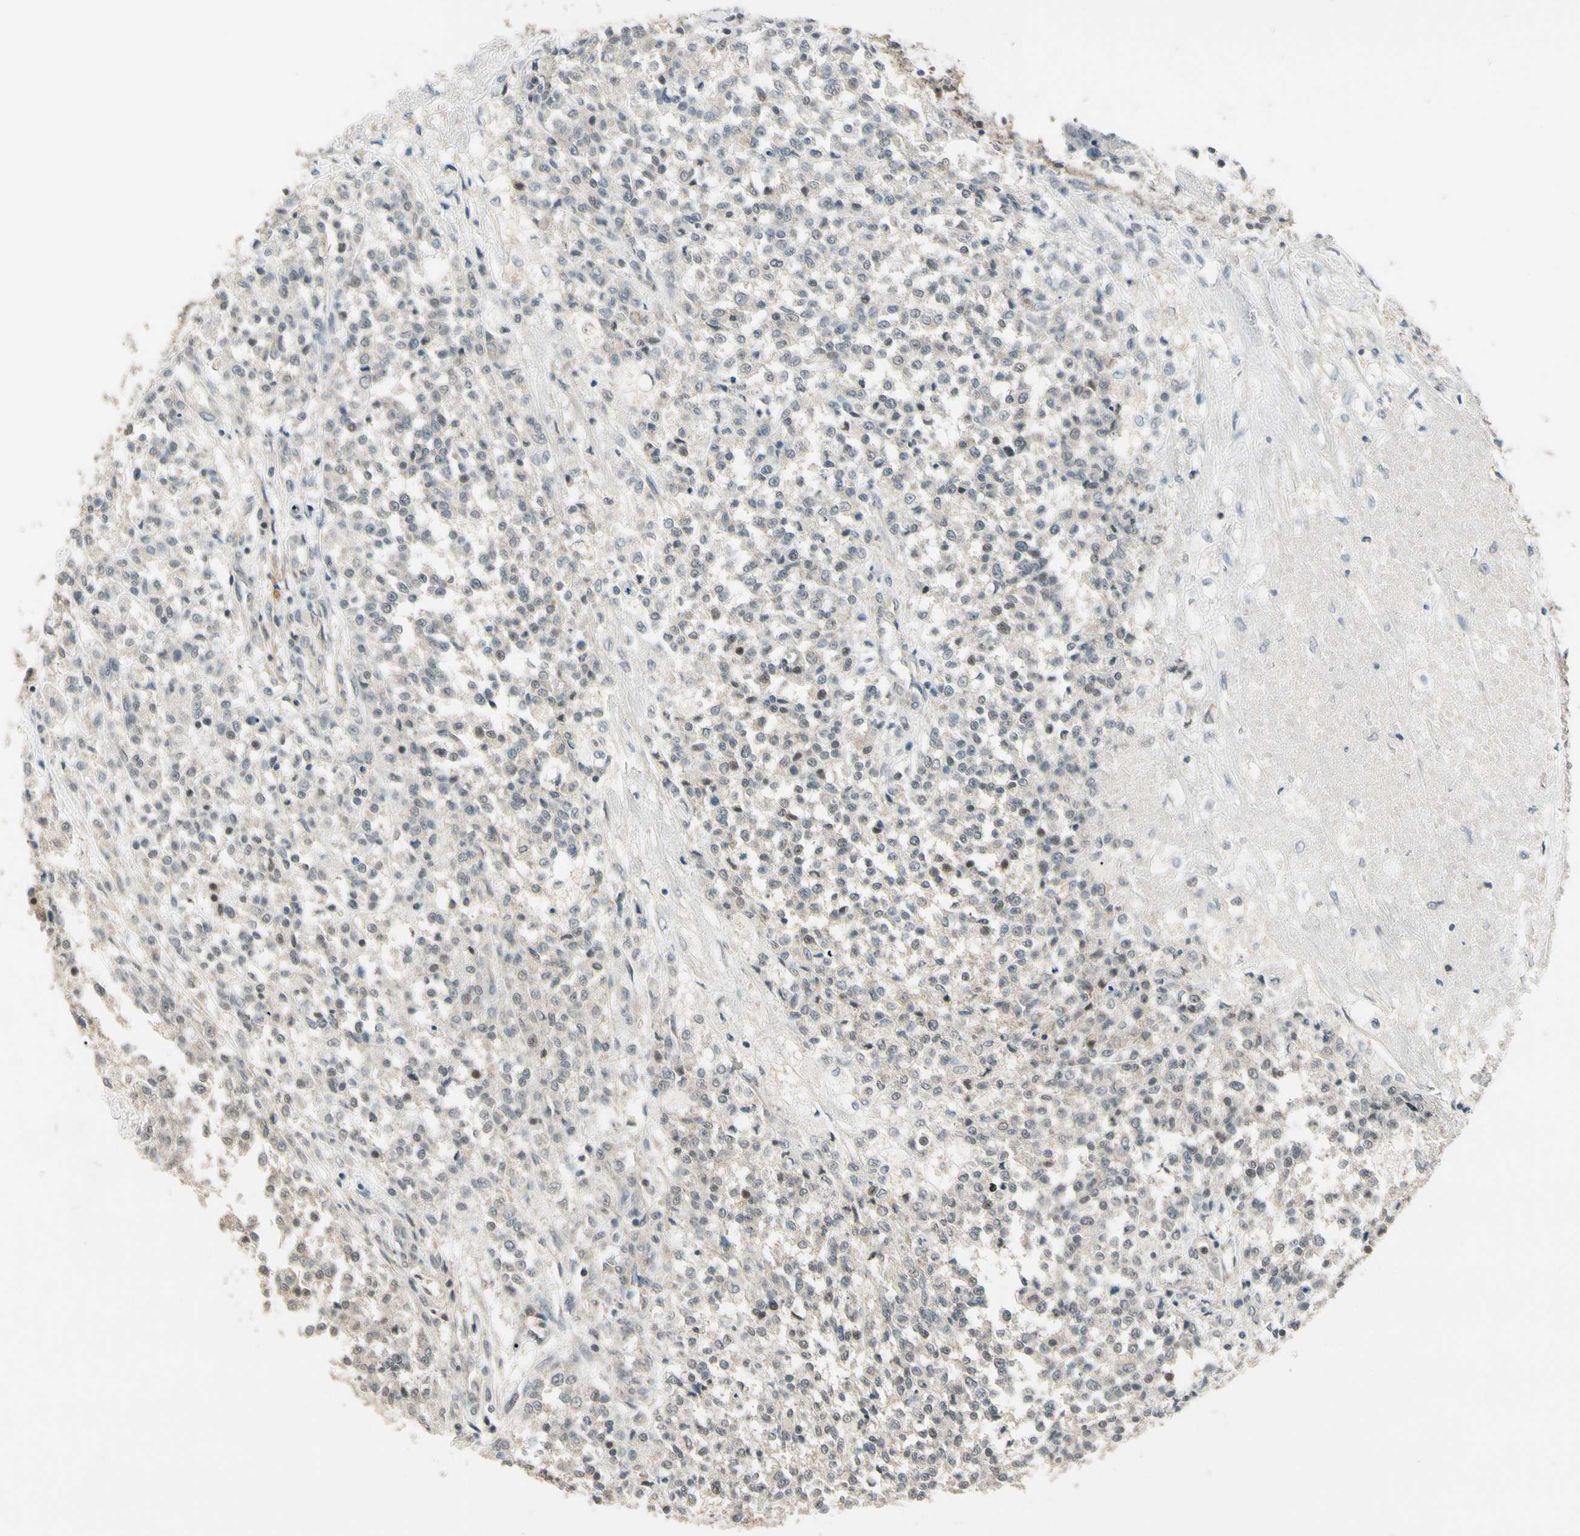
{"staining": {"intensity": "weak", "quantity": "<25%", "location": "cytoplasmic/membranous"}, "tissue": "testis cancer", "cell_type": "Tumor cells", "image_type": "cancer", "snomed": [{"axis": "morphology", "description": "Seminoma, NOS"}, {"axis": "topography", "description": "Testis"}], "caption": "A high-resolution micrograph shows immunohistochemistry staining of seminoma (testis), which demonstrates no significant staining in tumor cells.", "gene": "ZSCAN12", "patient": {"sex": "male", "age": 59}}